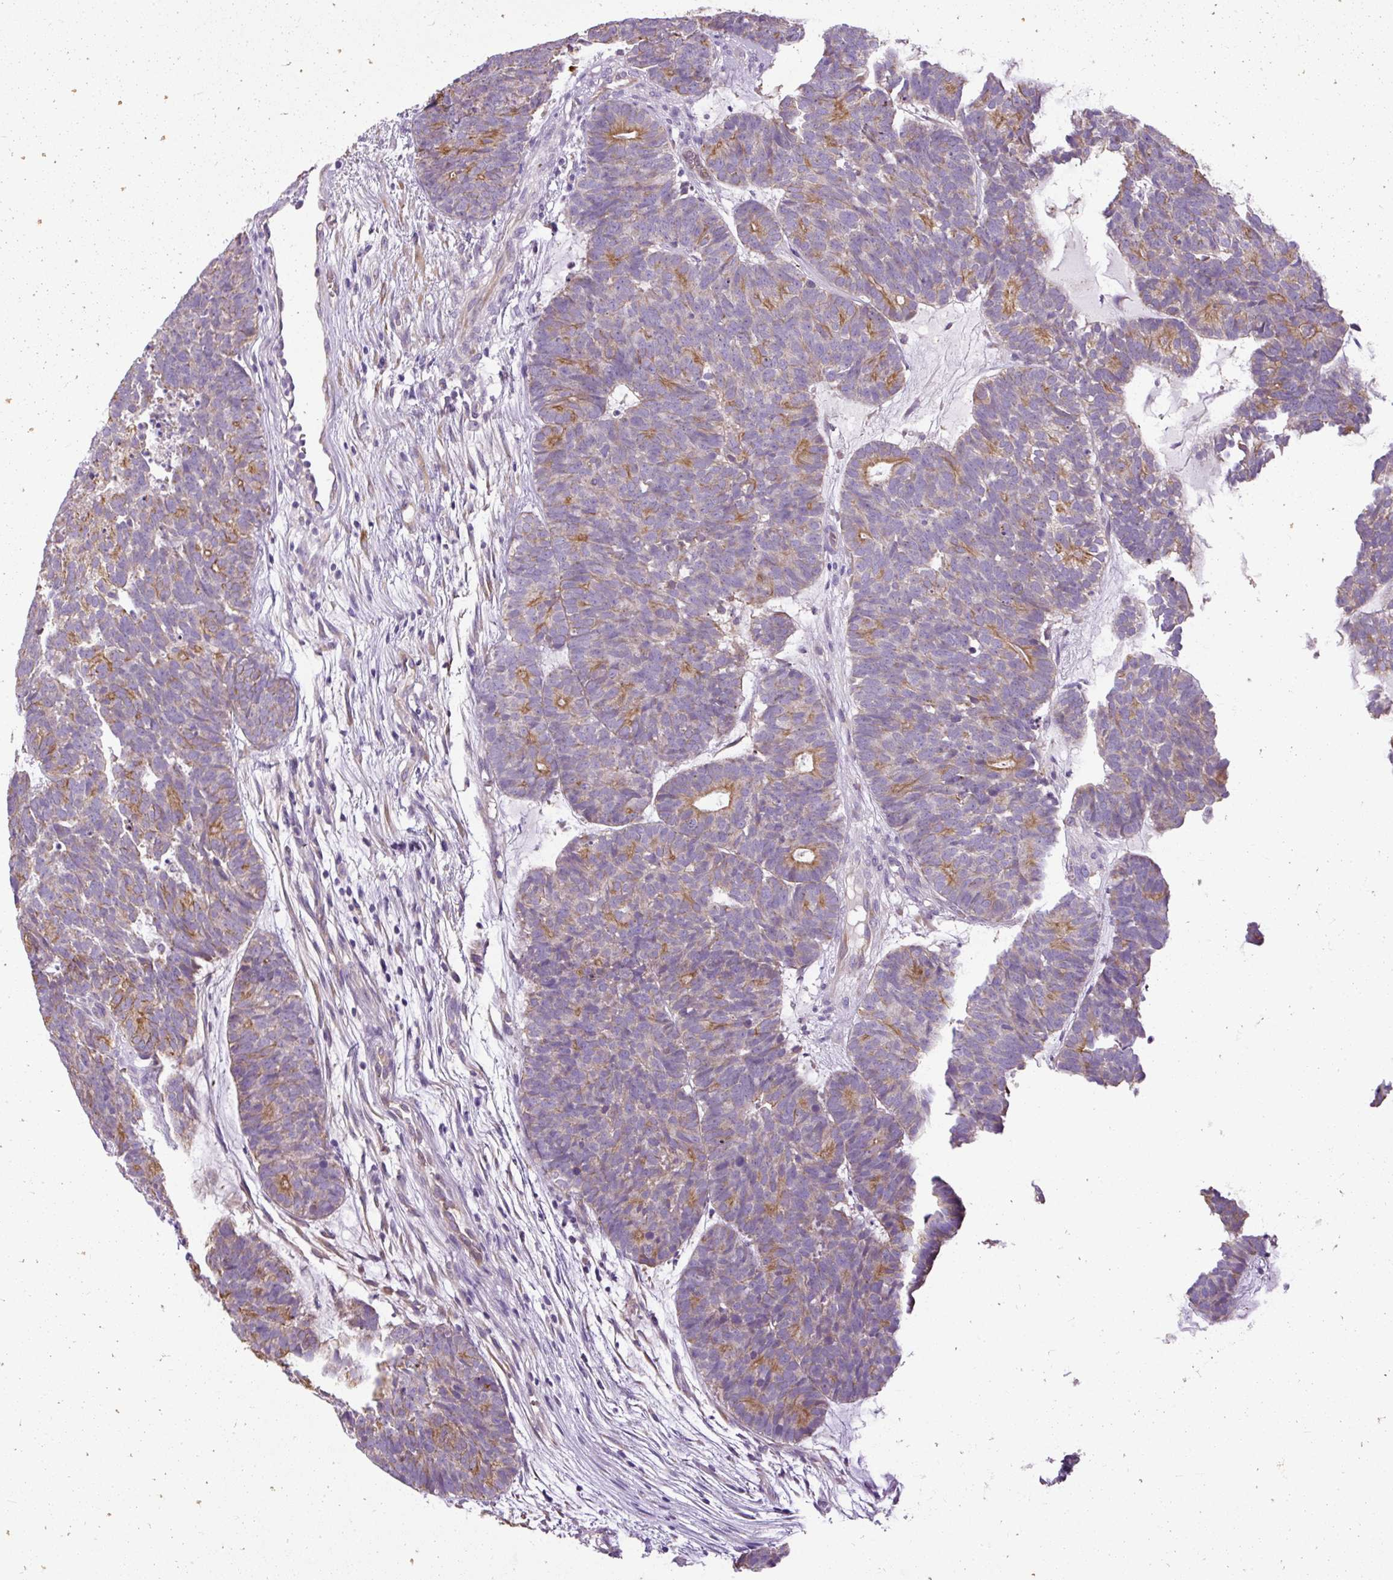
{"staining": {"intensity": "moderate", "quantity": "25%-75%", "location": "cytoplasmic/membranous"}, "tissue": "head and neck cancer", "cell_type": "Tumor cells", "image_type": "cancer", "snomed": [{"axis": "morphology", "description": "Adenocarcinoma, NOS"}, {"axis": "topography", "description": "Head-Neck"}], "caption": "Protein expression analysis of human head and neck adenocarcinoma reveals moderate cytoplasmic/membranous positivity in about 25%-75% of tumor cells.", "gene": "FAM149A", "patient": {"sex": "female", "age": 81}}